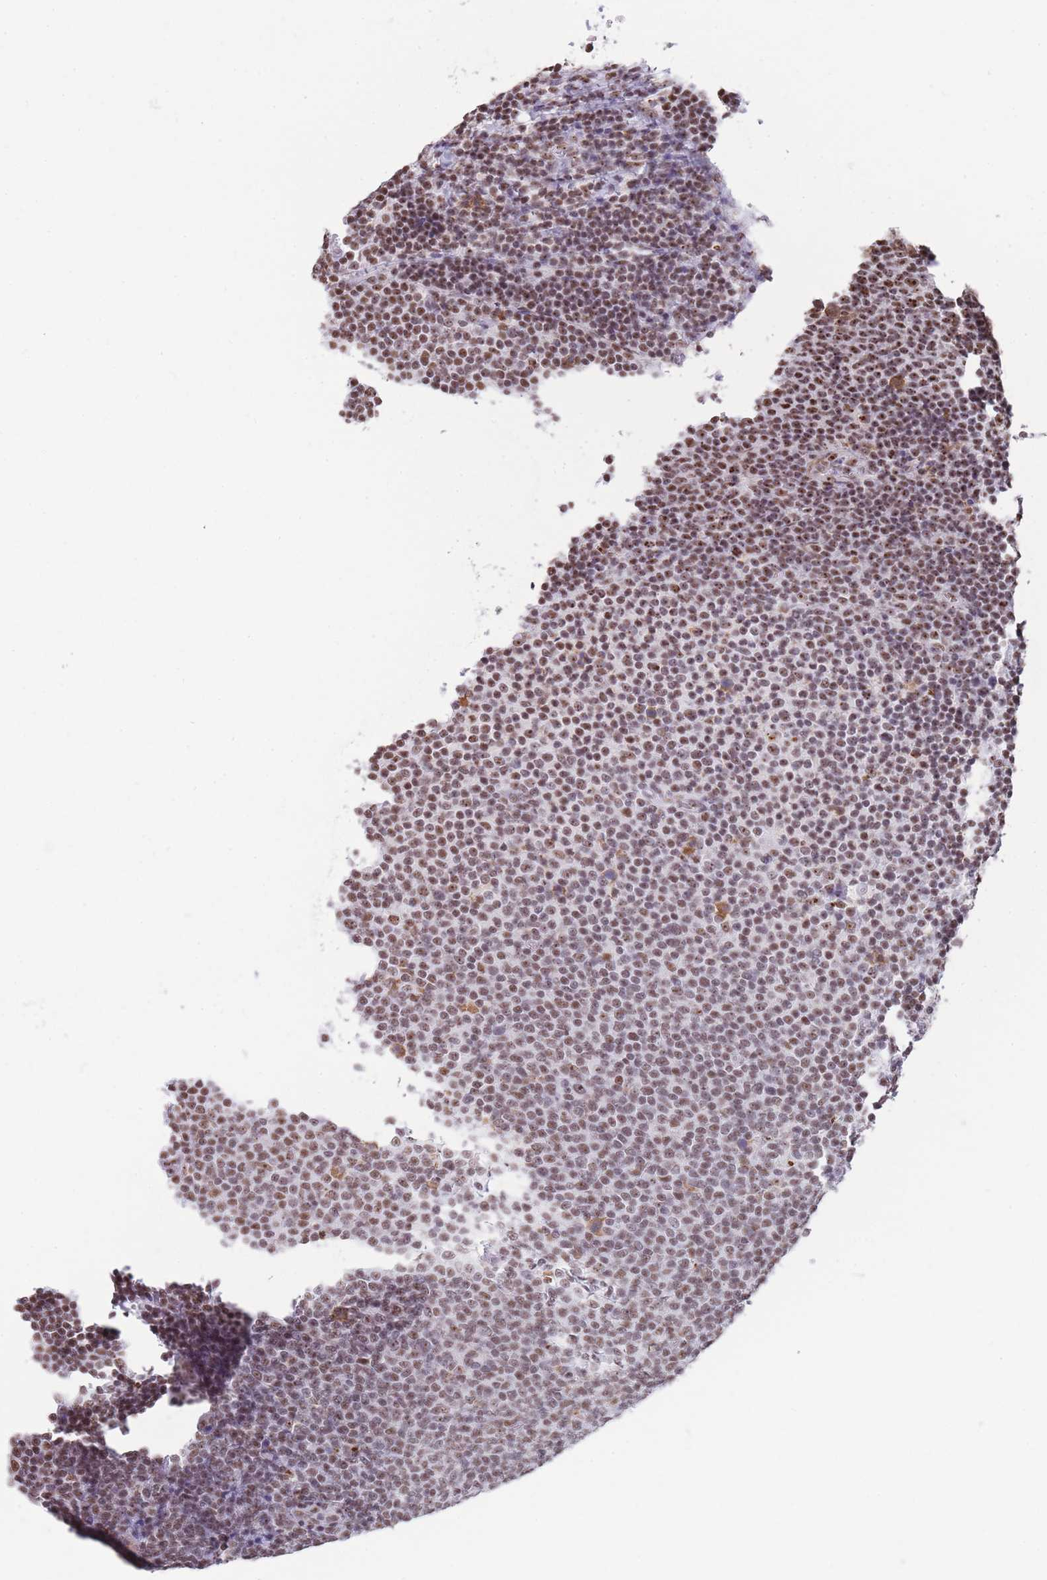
{"staining": {"intensity": "moderate", "quantity": ">75%", "location": "nuclear"}, "tissue": "lymphoma", "cell_type": "Tumor cells", "image_type": "cancer", "snomed": [{"axis": "morphology", "description": "Malignant lymphoma, non-Hodgkin's type, Low grade"}, {"axis": "topography", "description": "Lymph node"}], "caption": "A micrograph of malignant lymphoma, non-Hodgkin's type (low-grade) stained for a protein shows moderate nuclear brown staining in tumor cells.", "gene": "EVC2", "patient": {"sex": "male", "age": 66}}